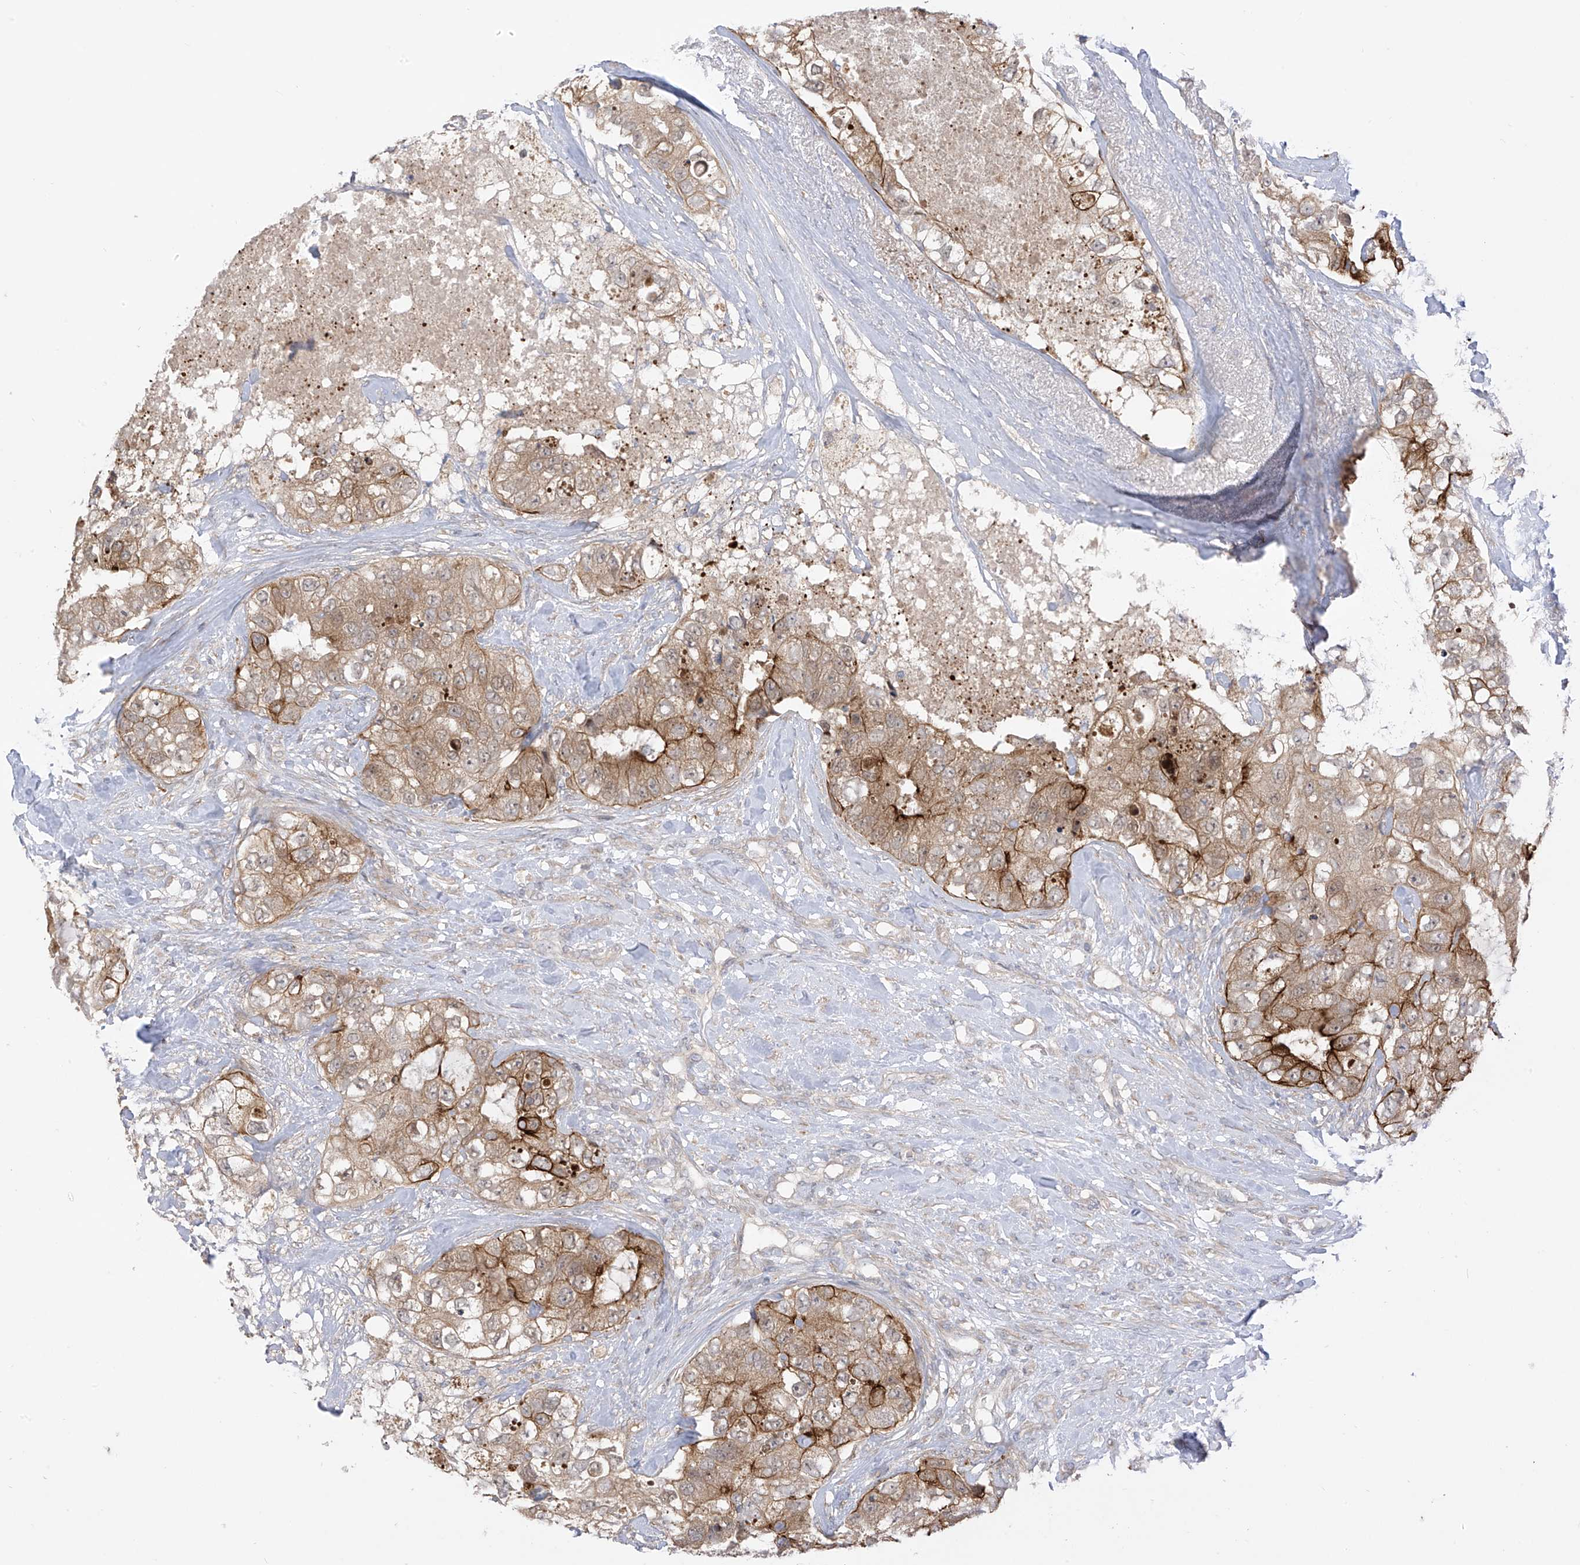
{"staining": {"intensity": "moderate", "quantity": ">75%", "location": "cytoplasmic/membranous"}, "tissue": "breast cancer", "cell_type": "Tumor cells", "image_type": "cancer", "snomed": [{"axis": "morphology", "description": "Duct carcinoma"}, {"axis": "topography", "description": "Breast"}], "caption": "Approximately >75% of tumor cells in human breast cancer (intraductal carcinoma) demonstrate moderate cytoplasmic/membranous protein positivity as visualized by brown immunohistochemical staining.", "gene": "EIPR1", "patient": {"sex": "female", "age": 62}}